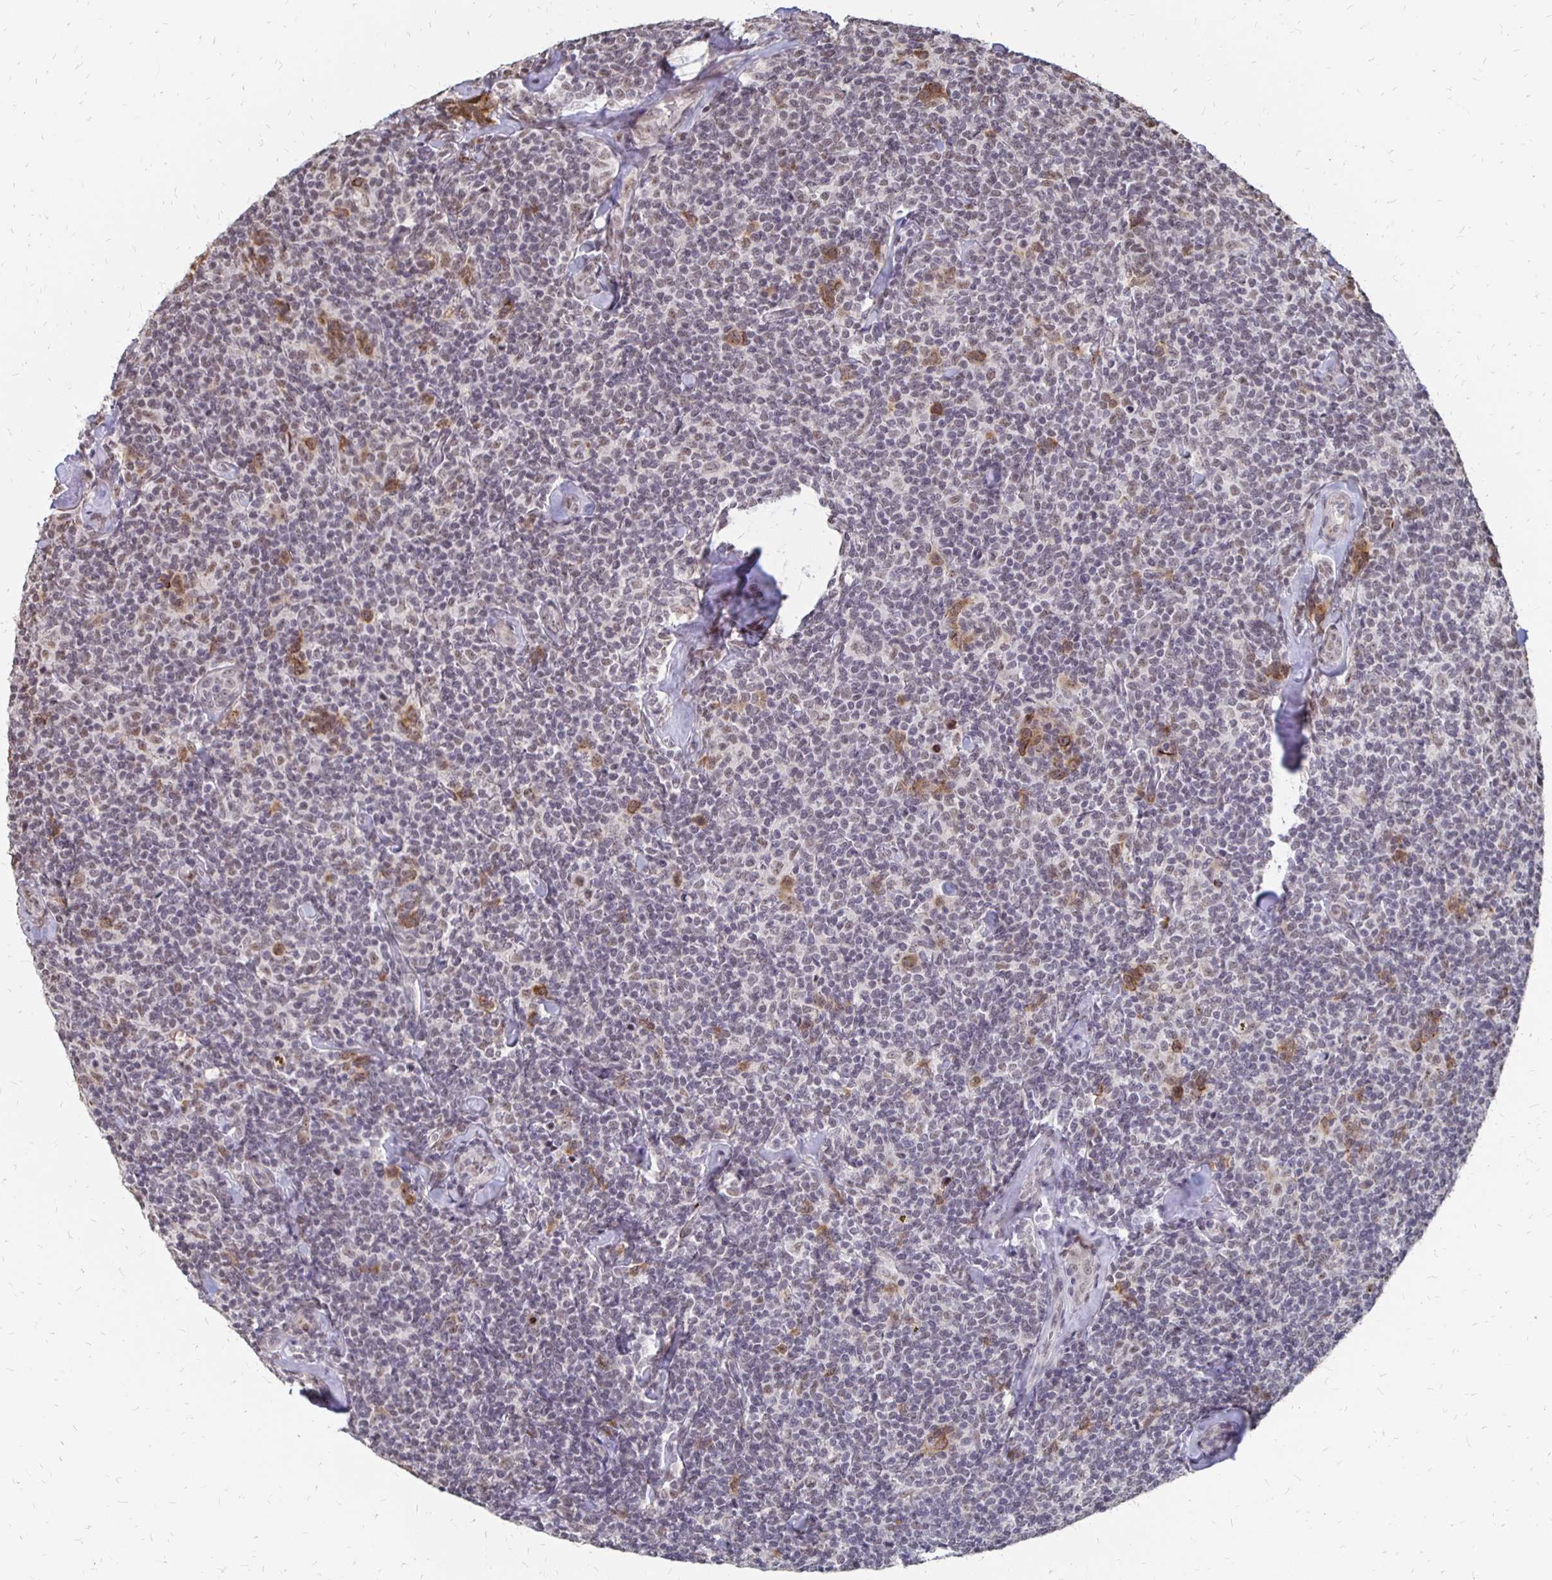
{"staining": {"intensity": "negative", "quantity": "none", "location": "none"}, "tissue": "lymphoma", "cell_type": "Tumor cells", "image_type": "cancer", "snomed": [{"axis": "morphology", "description": "Malignant lymphoma, non-Hodgkin's type, Low grade"}, {"axis": "topography", "description": "Lymph node"}], "caption": "There is no significant staining in tumor cells of lymphoma.", "gene": "CLASRP", "patient": {"sex": "female", "age": 56}}